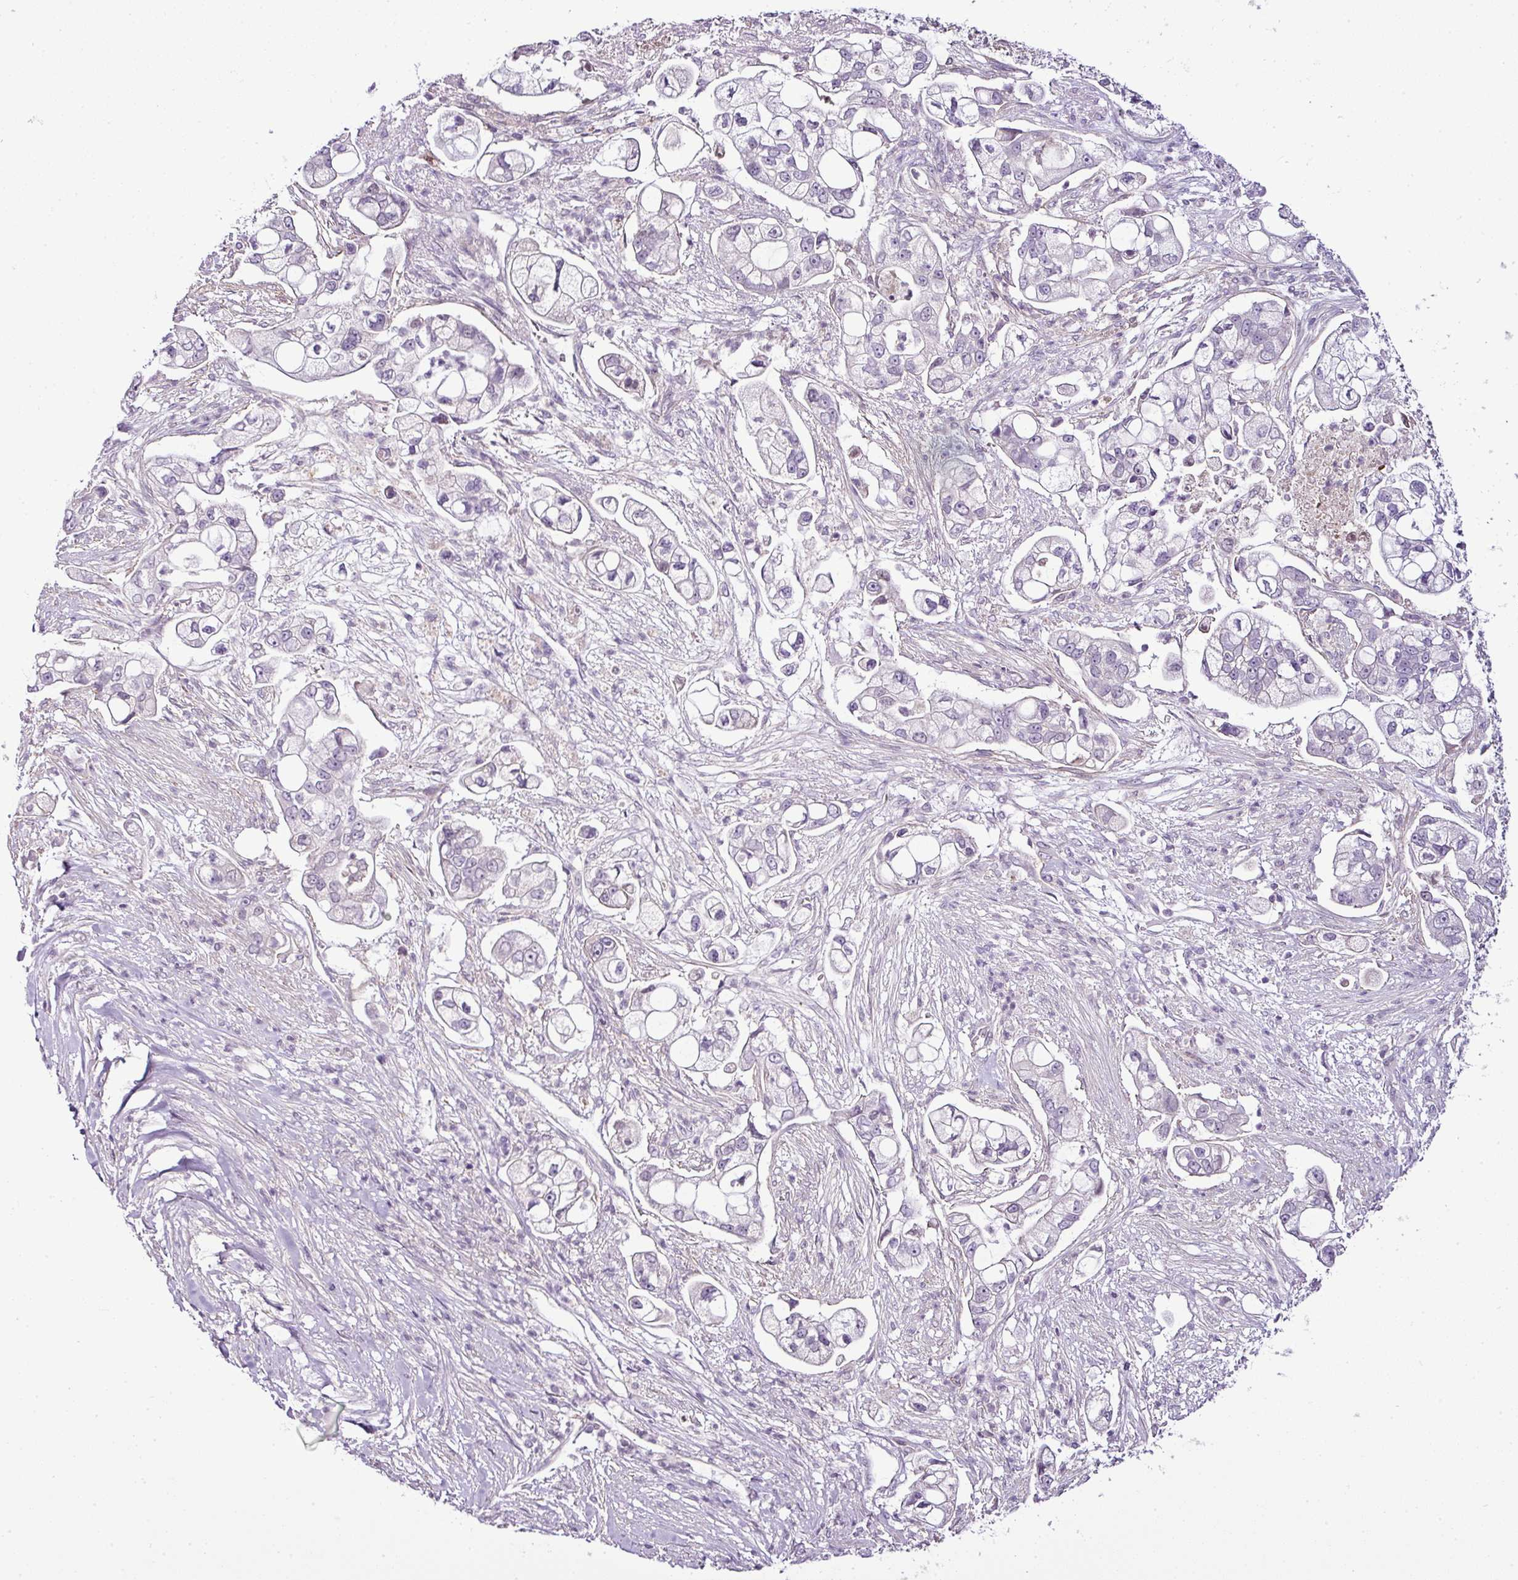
{"staining": {"intensity": "negative", "quantity": "none", "location": "none"}, "tissue": "pancreatic cancer", "cell_type": "Tumor cells", "image_type": "cancer", "snomed": [{"axis": "morphology", "description": "Adenocarcinoma, NOS"}, {"axis": "topography", "description": "Pancreas"}], "caption": "A histopathology image of human adenocarcinoma (pancreatic) is negative for staining in tumor cells. Brightfield microscopy of immunohistochemistry (IHC) stained with DAB (3,3'-diaminobenzidine) (brown) and hematoxylin (blue), captured at high magnification.", "gene": "TEX30", "patient": {"sex": "female", "age": 69}}